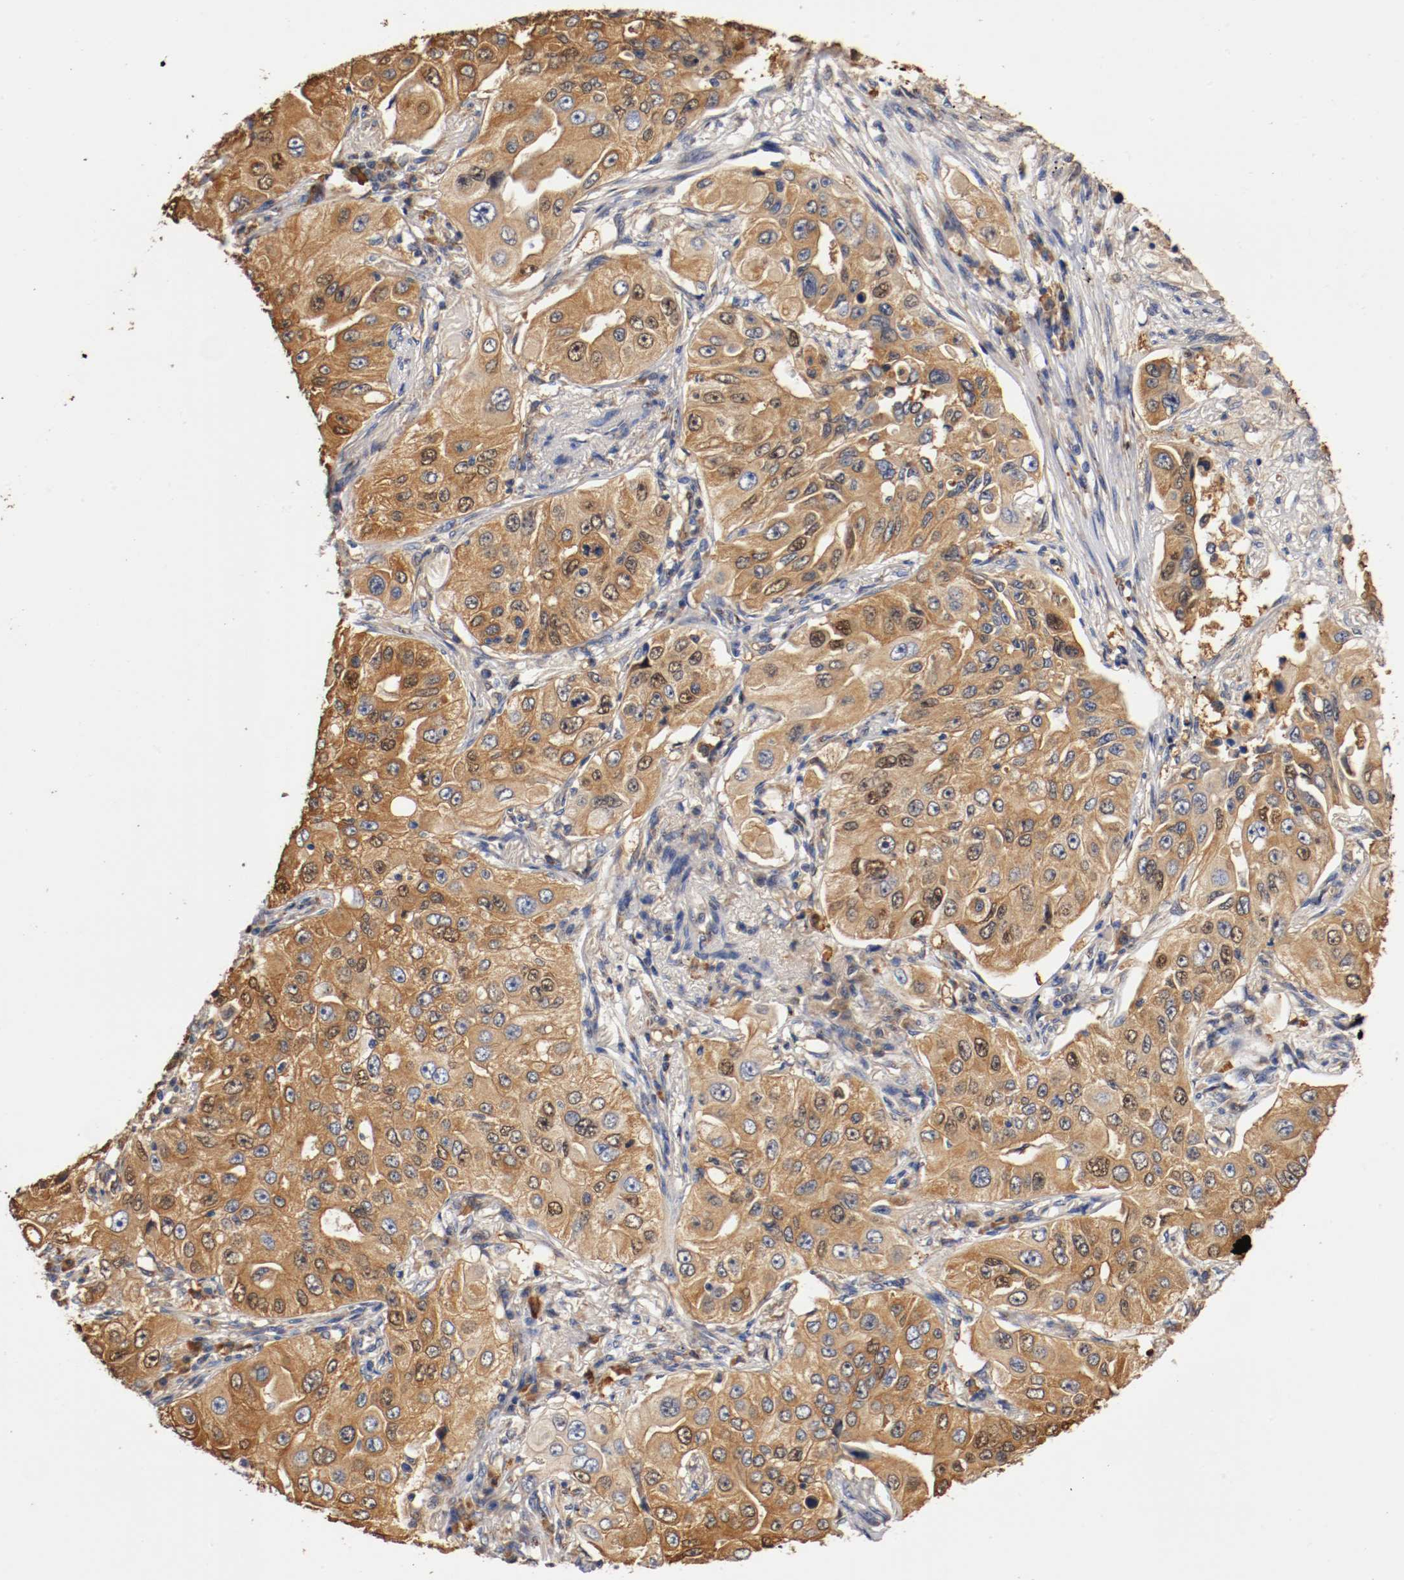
{"staining": {"intensity": "strong", "quantity": ">75%", "location": "cytoplasmic/membranous"}, "tissue": "lung cancer", "cell_type": "Tumor cells", "image_type": "cancer", "snomed": [{"axis": "morphology", "description": "Adenocarcinoma, NOS"}, {"axis": "topography", "description": "Lung"}], "caption": "Strong cytoplasmic/membranous protein expression is appreciated in about >75% of tumor cells in adenocarcinoma (lung).", "gene": "TNFSF13", "patient": {"sex": "male", "age": 84}}